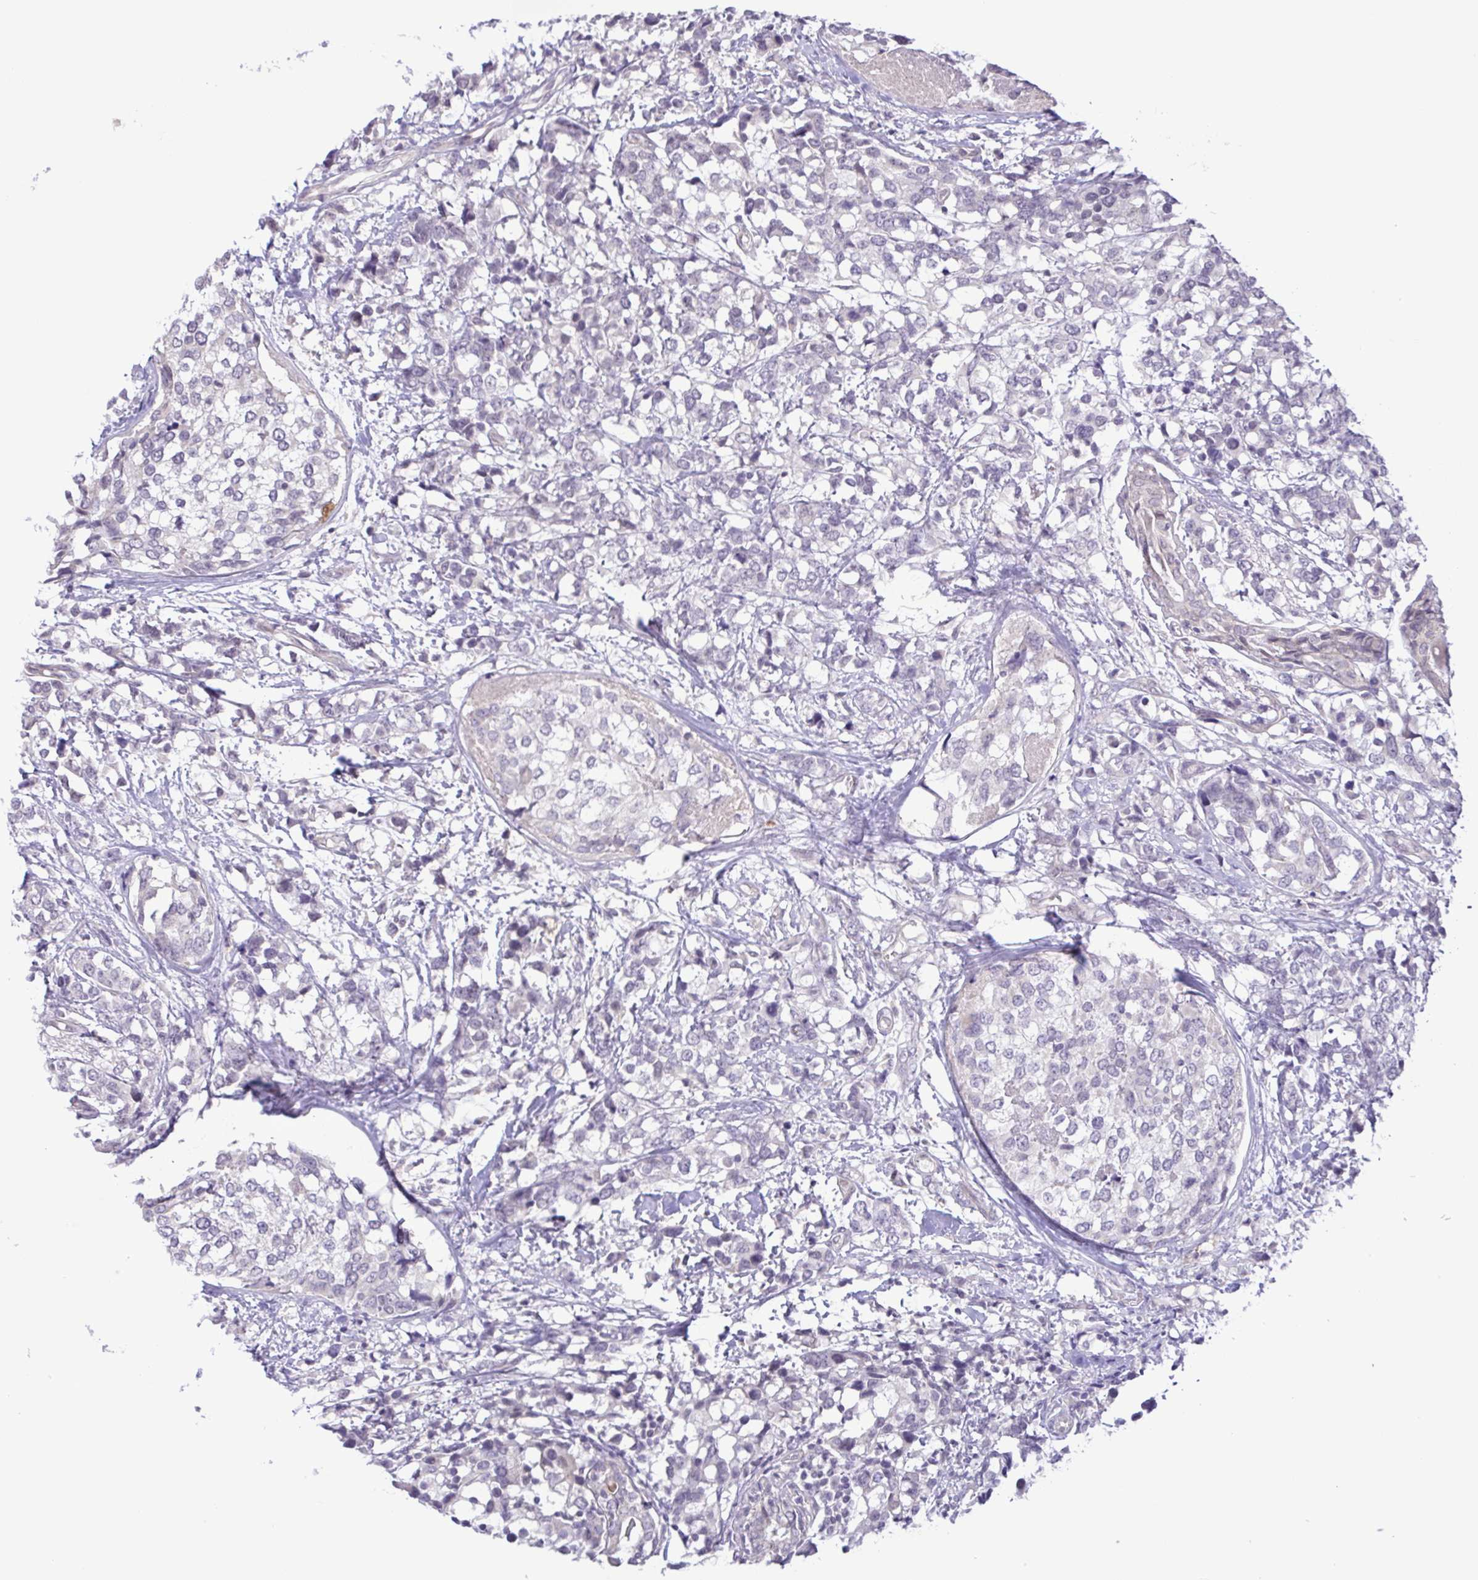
{"staining": {"intensity": "negative", "quantity": "none", "location": "none"}, "tissue": "breast cancer", "cell_type": "Tumor cells", "image_type": "cancer", "snomed": [{"axis": "morphology", "description": "Lobular carcinoma"}, {"axis": "topography", "description": "Breast"}], "caption": "DAB (3,3'-diaminobenzidine) immunohistochemical staining of human breast cancer (lobular carcinoma) displays no significant staining in tumor cells. Nuclei are stained in blue.", "gene": "IL1RN", "patient": {"sex": "female", "age": 59}}